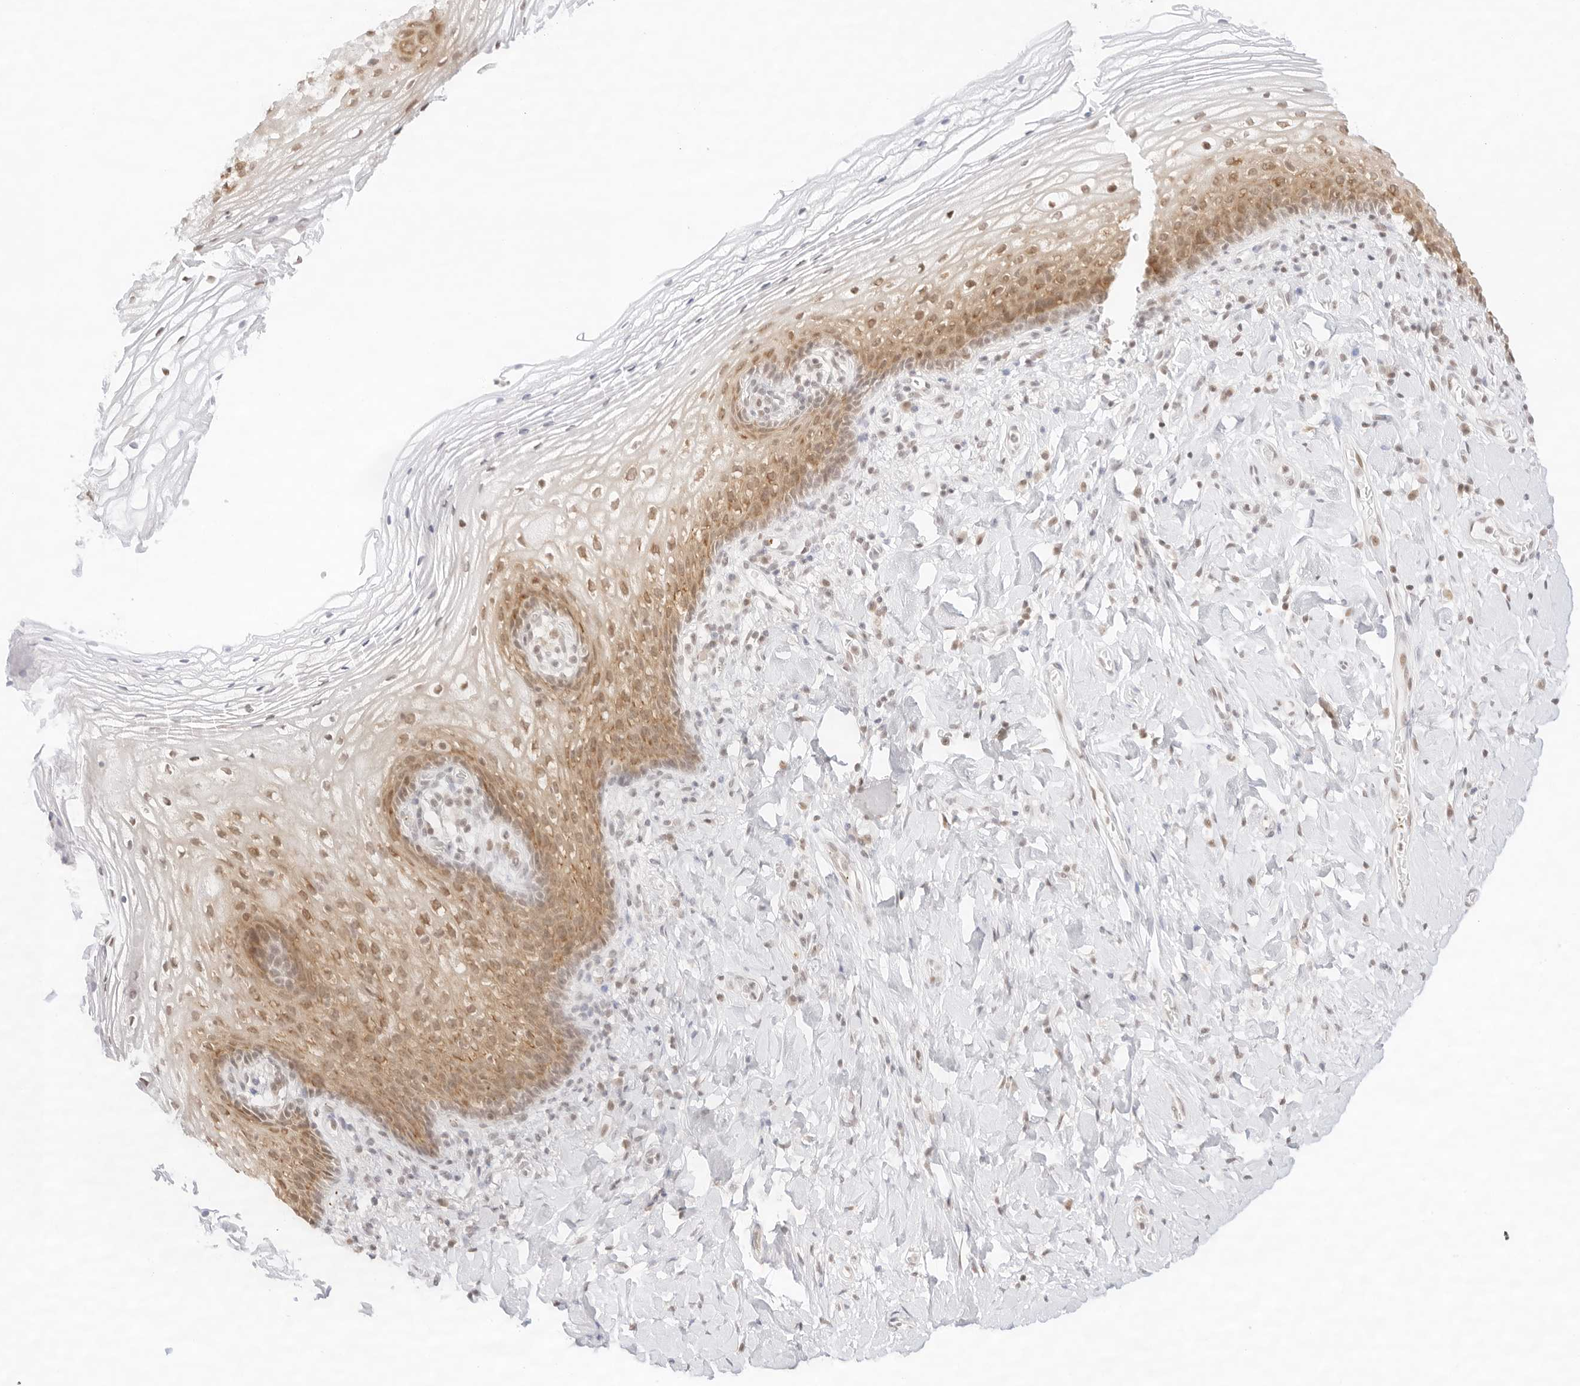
{"staining": {"intensity": "moderate", "quantity": "25%-75%", "location": "cytoplasmic/membranous,nuclear"}, "tissue": "vagina", "cell_type": "Squamous epithelial cells", "image_type": "normal", "snomed": [{"axis": "morphology", "description": "Normal tissue, NOS"}, {"axis": "topography", "description": "Vagina"}], "caption": "Brown immunohistochemical staining in normal vagina displays moderate cytoplasmic/membranous,nuclear positivity in about 25%-75% of squamous epithelial cells. The staining is performed using DAB (3,3'-diaminobenzidine) brown chromogen to label protein expression. The nuclei are counter-stained blue using hematoxylin.", "gene": "GNAS", "patient": {"sex": "female", "age": 60}}